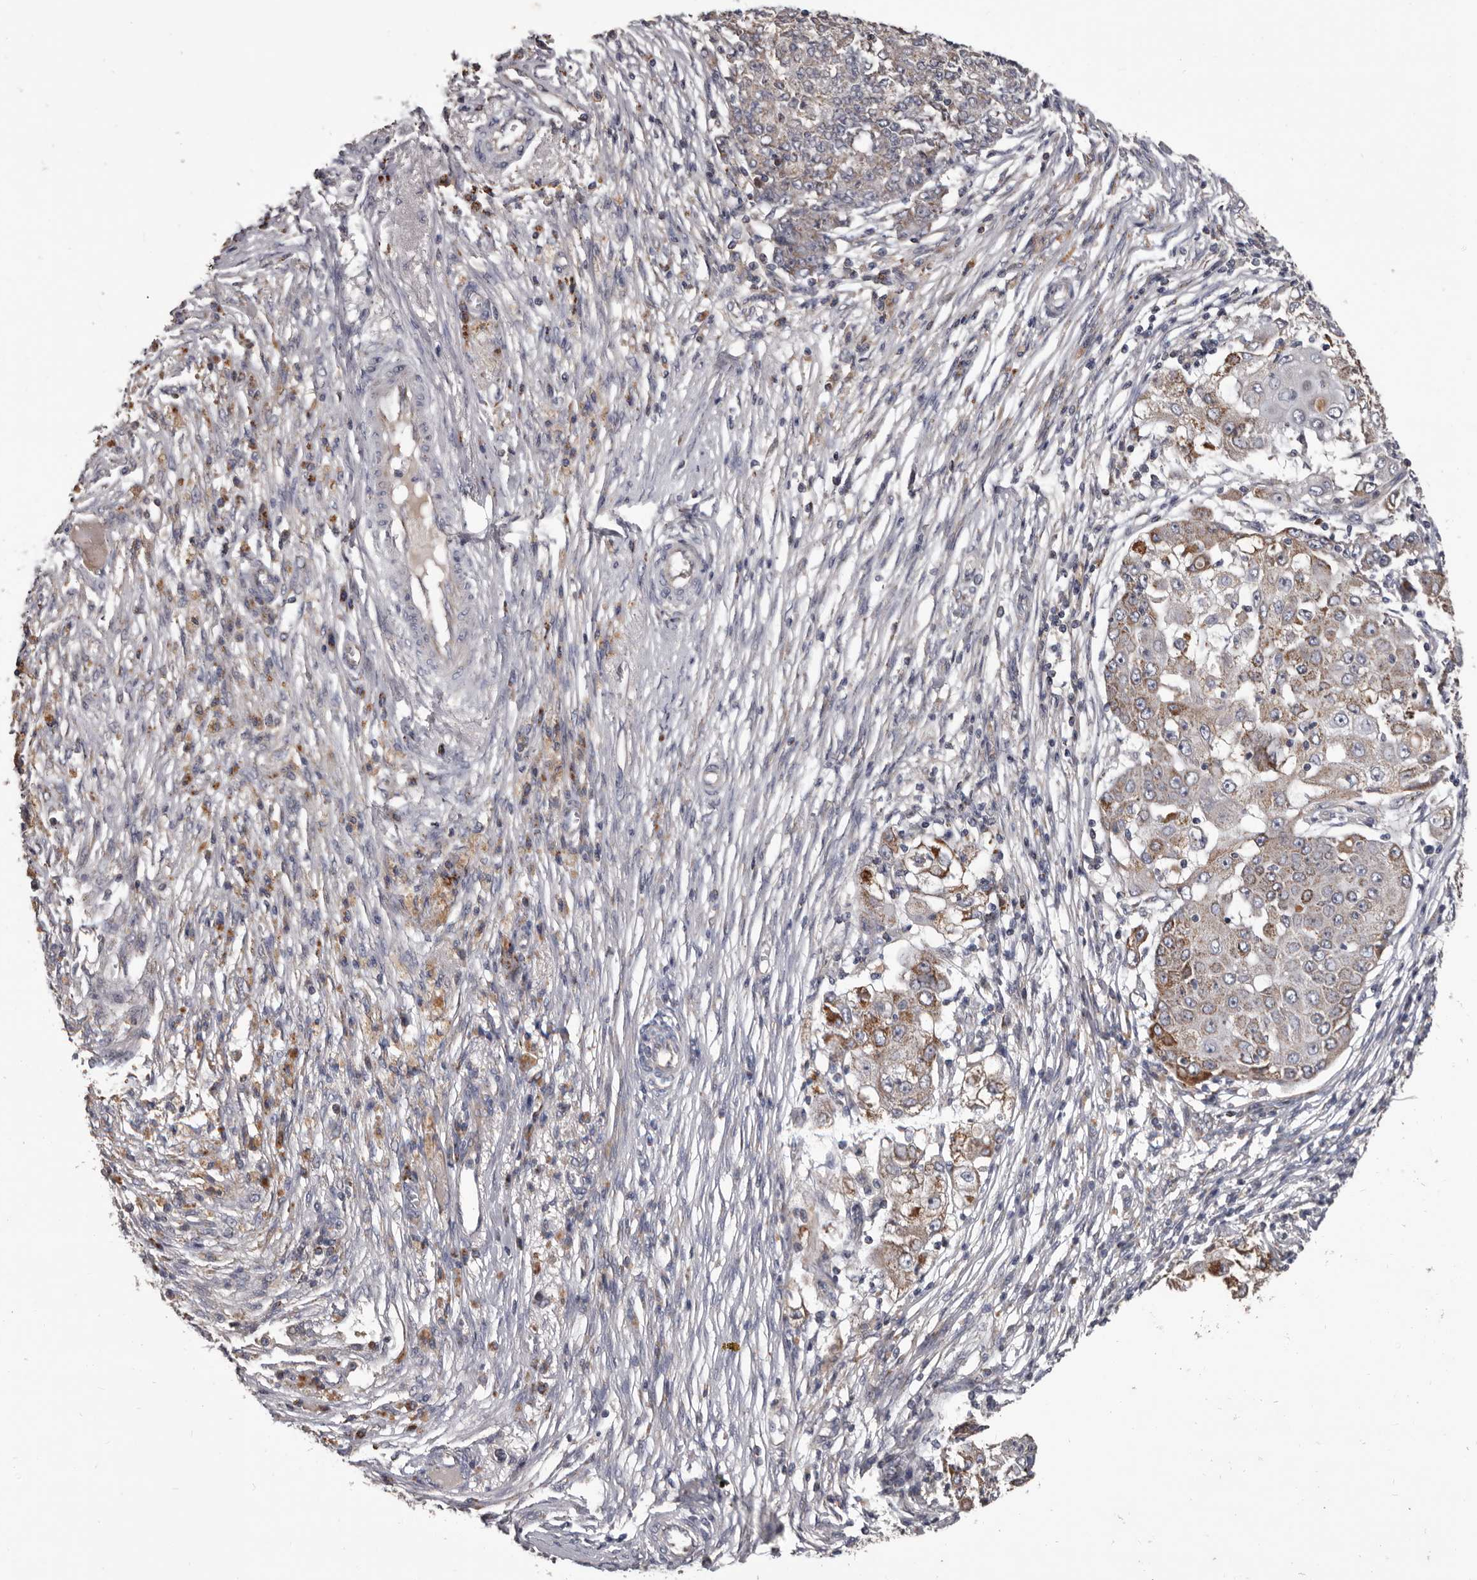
{"staining": {"intensity": "moderate", "quantity": "25%-75%", "location": "cytoplasmic/membranous"}, "tissue": "ovarian cancer", "cell_type": "Tumor cells", "image_type": "cancer", "snomed": [{"axis": "morphology", "description": "Carcinoma, endometroid"}, {"axis": "topography", "description": "Ovary"}], "caption": "Ovarian cancer (endometroid carcinoma) stained with a protein marker displays moderate staining in tumor cells.", "gene": "ALDH5A1", "patient": {"sex": "female", "age": 42}}